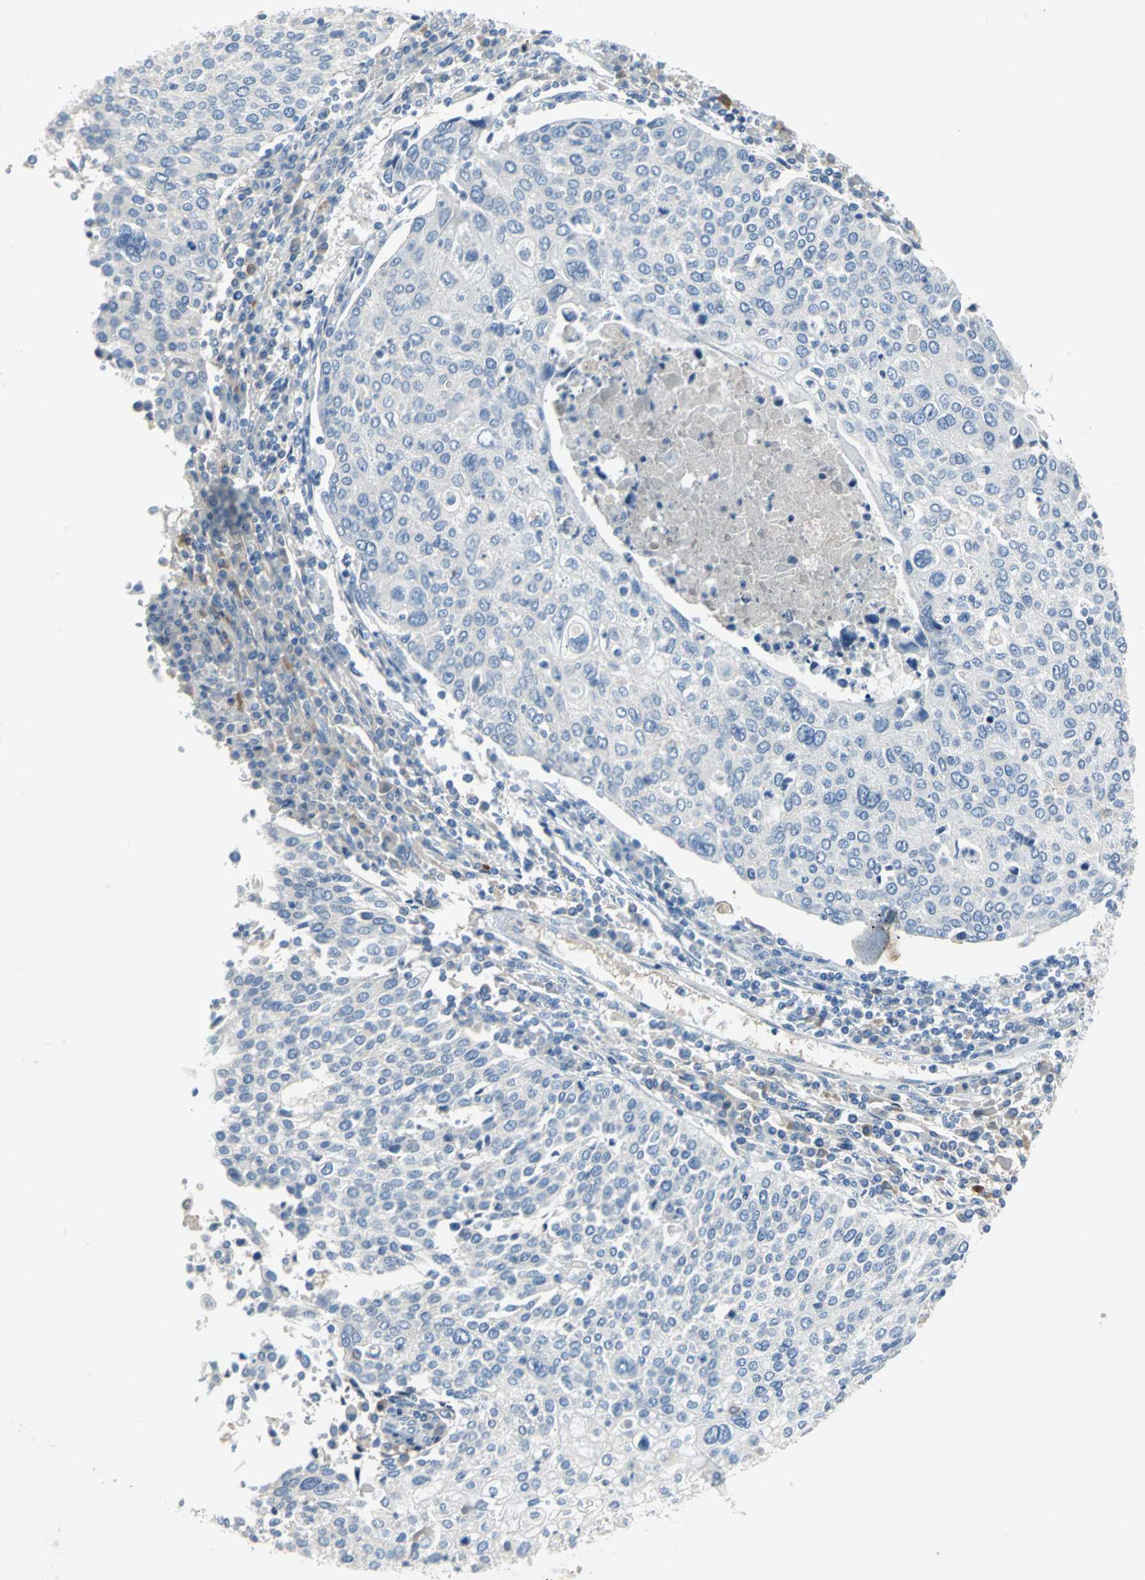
{"staining": {"intensity": "negative", "quantity": "none", "location": "none"}, "tissue": "cervical cancer", "cell_type": "Tumor cells", "image_type": "cancer", "snomed": [{"axis": "morphology", "description": "Squamous cell carcinoma, NOS"}, {"axis": "topography", "description": "Cervix"}], "caption": "Cervical cancer (squamous cell carcinoma) was stained to show a protein in brown. There is no significant expression in tumor cells. (Immunohistochemistry, brightfield microscopy, high magnification).", "gene": "PTGDS", "patient": {"sex": "female", "age": 40}}